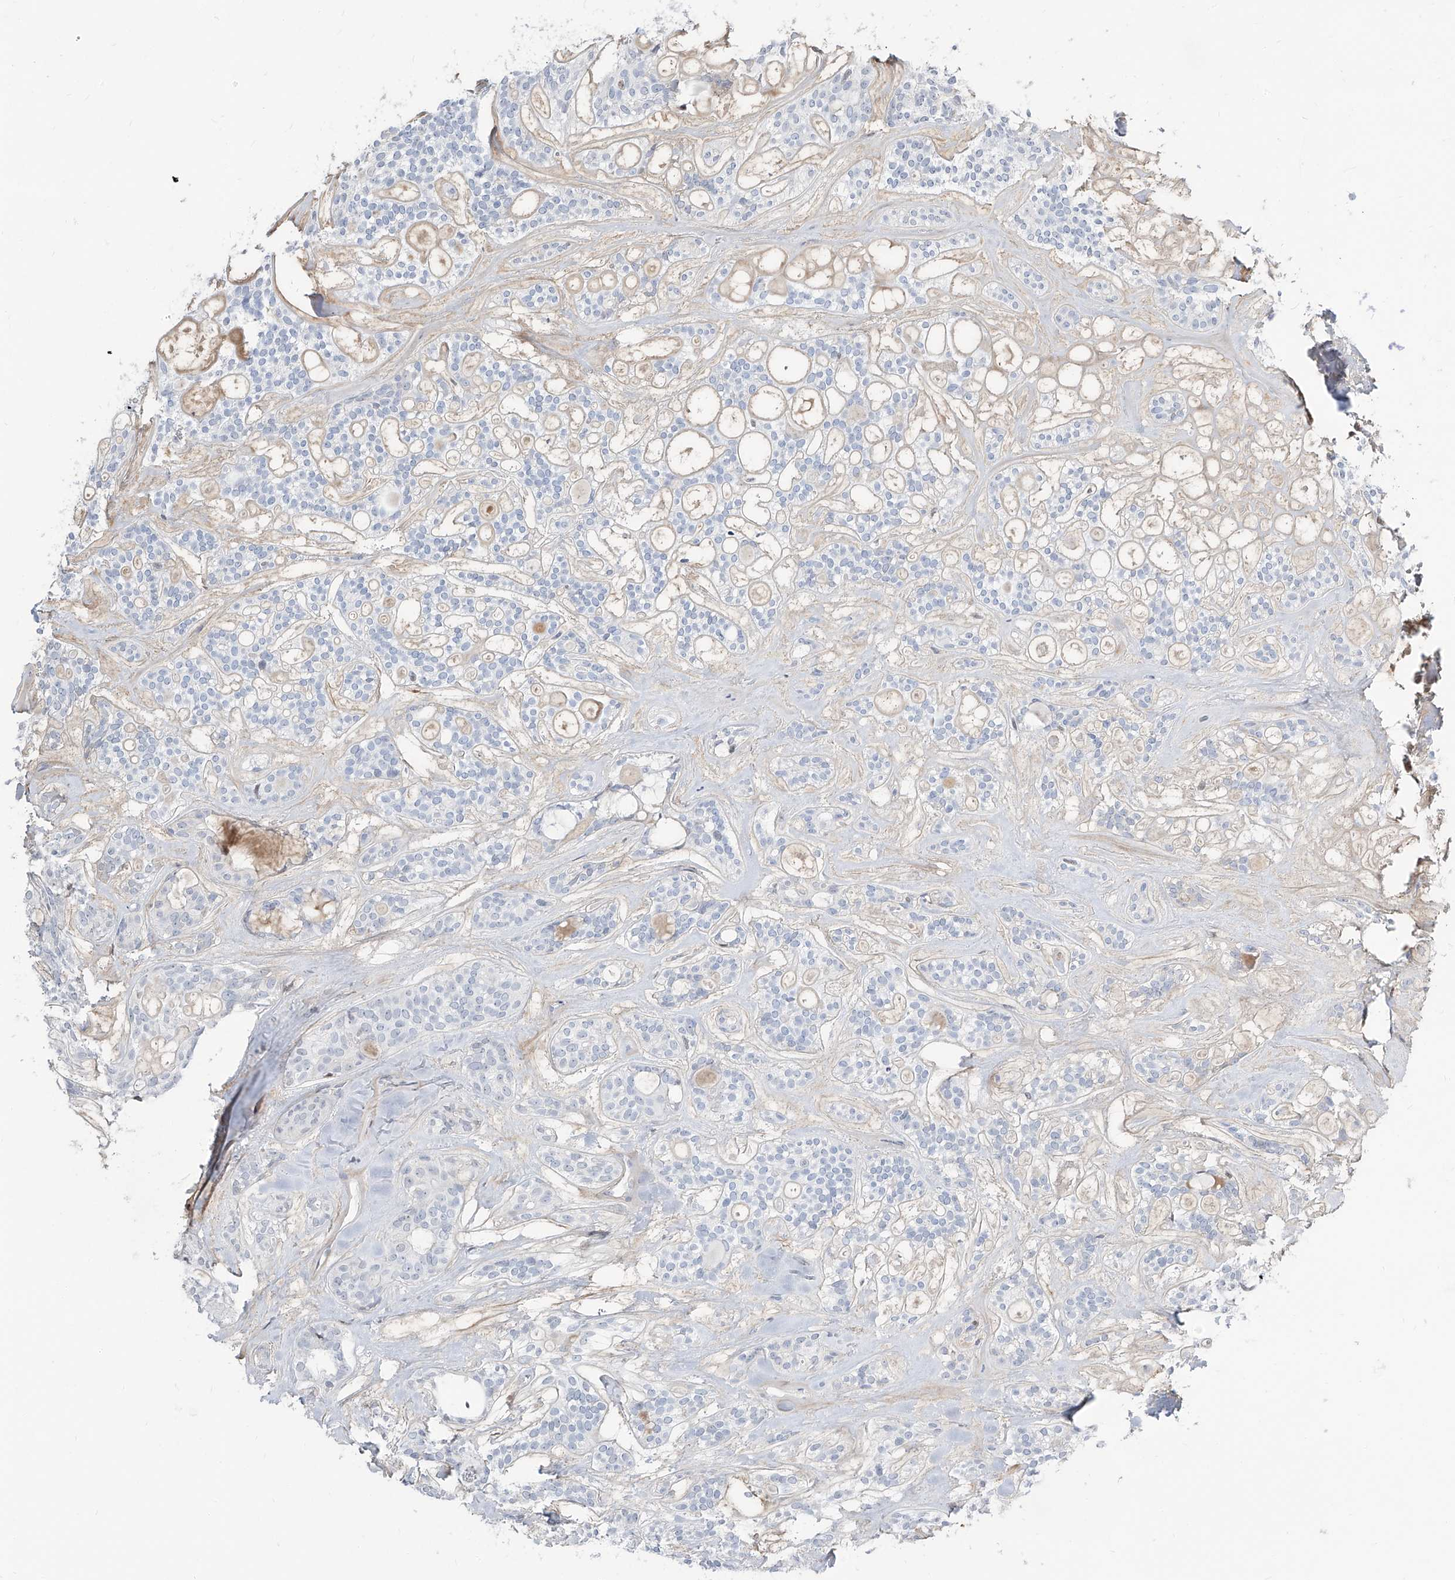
{"staining": {"intensity": "negative", "quantity": "none", "location": "none"}, "tissue": "head and neck cancer", "cell_type": "Tumor cells", "image_type": "cancer", "snomed": [{"axis": "morphology", "description": "Adenocarcinoma, NOS"}, {"axis": "topography", "description": "Head-Neck"}], "caption": "An image of head and neck adenocarcinoma stained for a protein exhibits no brown staining in tumor cells. Nuclei are stained in blue.", "gene": "HOXA3", "patient": {"sex": "male", "age": 66}}